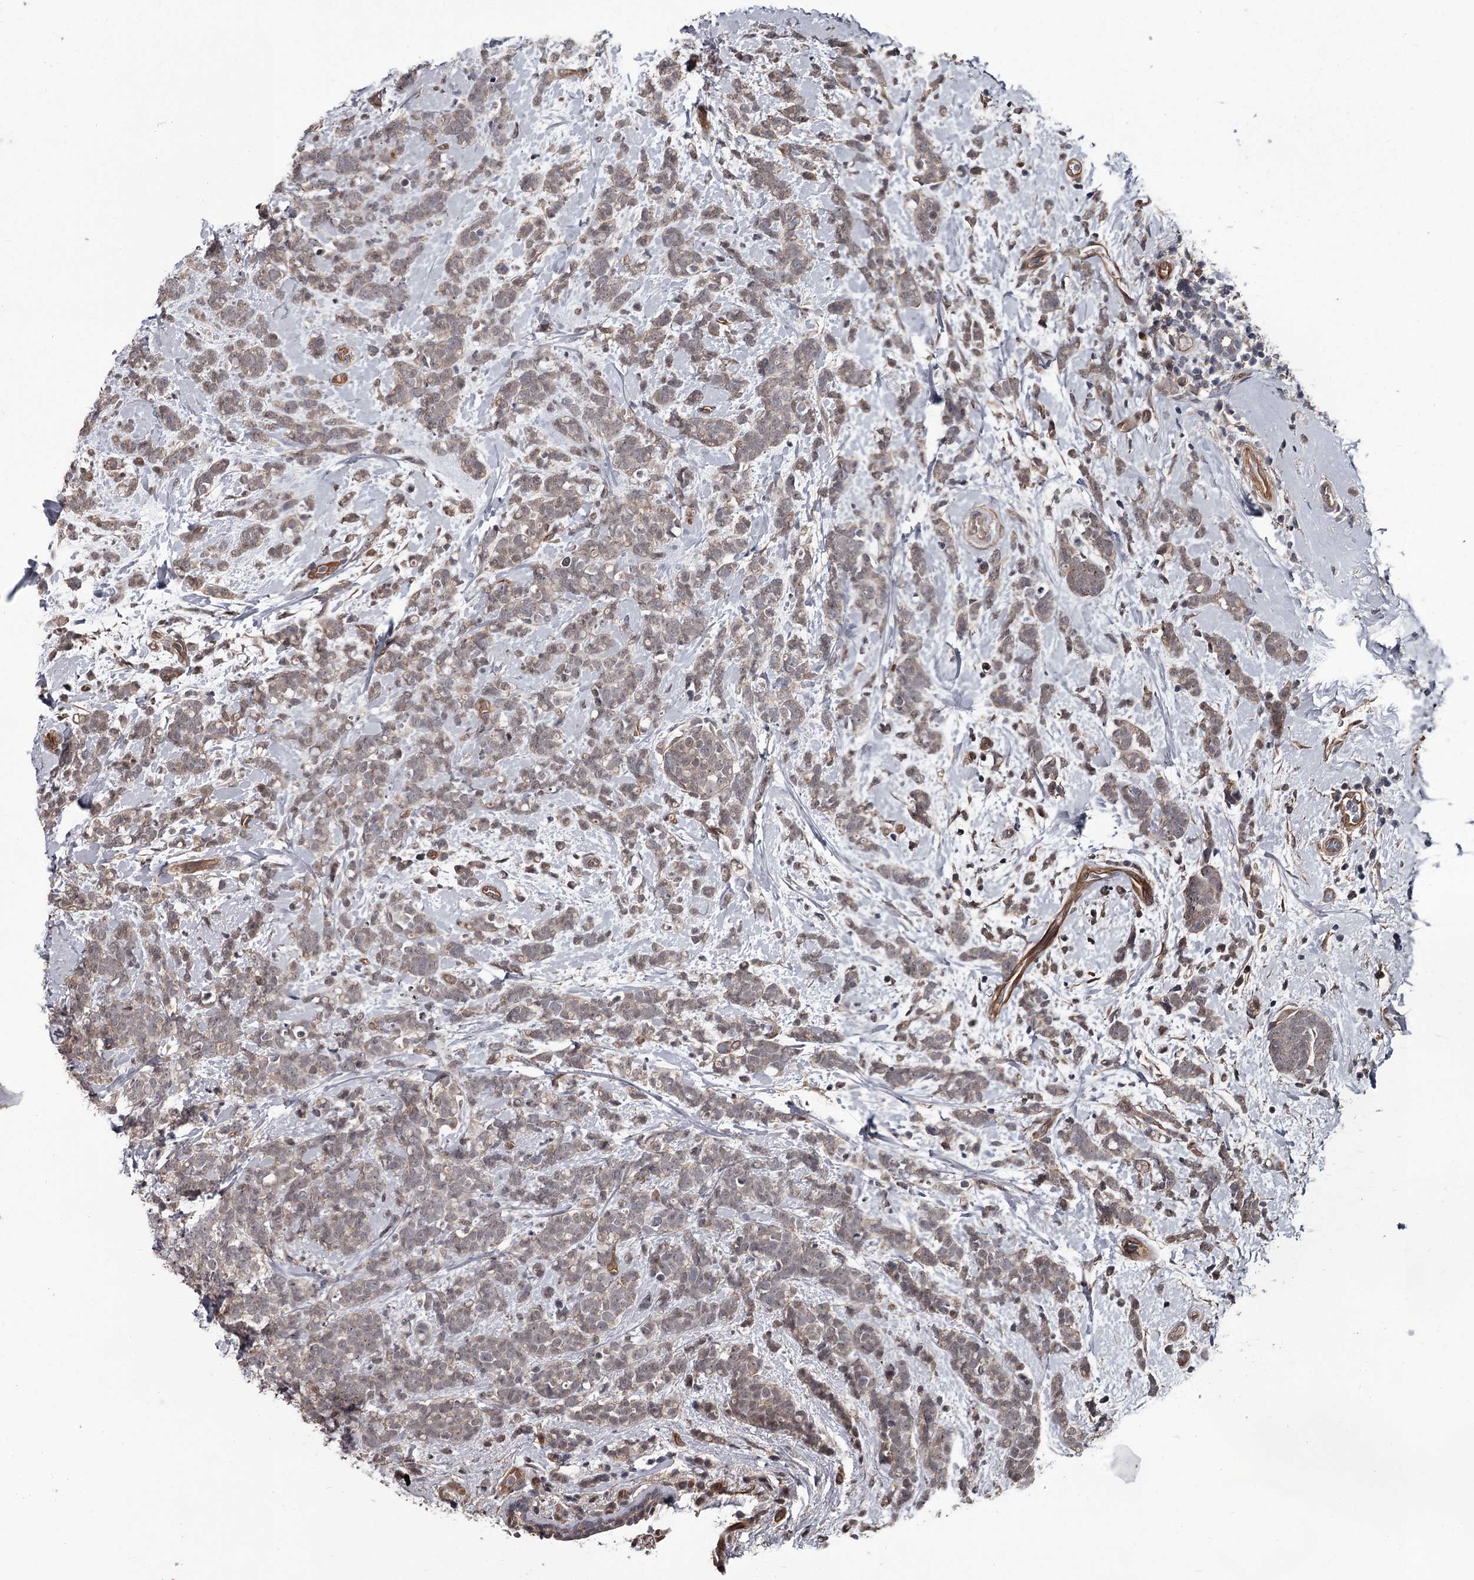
{"staining": {"intensity": "weak", "quantity": "<25%", "location": "cytoplasmic/membranous"}, "tissue": "breast cancer", "cell_type": "Tumor cells", "image_type": "cancer", "snomed": [{"axis": "morphology", "description": "Lobular carcinoma"}, {"axis": "topography", "description": "Breast"}], "caption": "Tumor cells are negative for brown protein staining in lobular carcinoma (breast).", "gene": "CDC42EP2", "patient": {"sex": "female", "age": 58}}